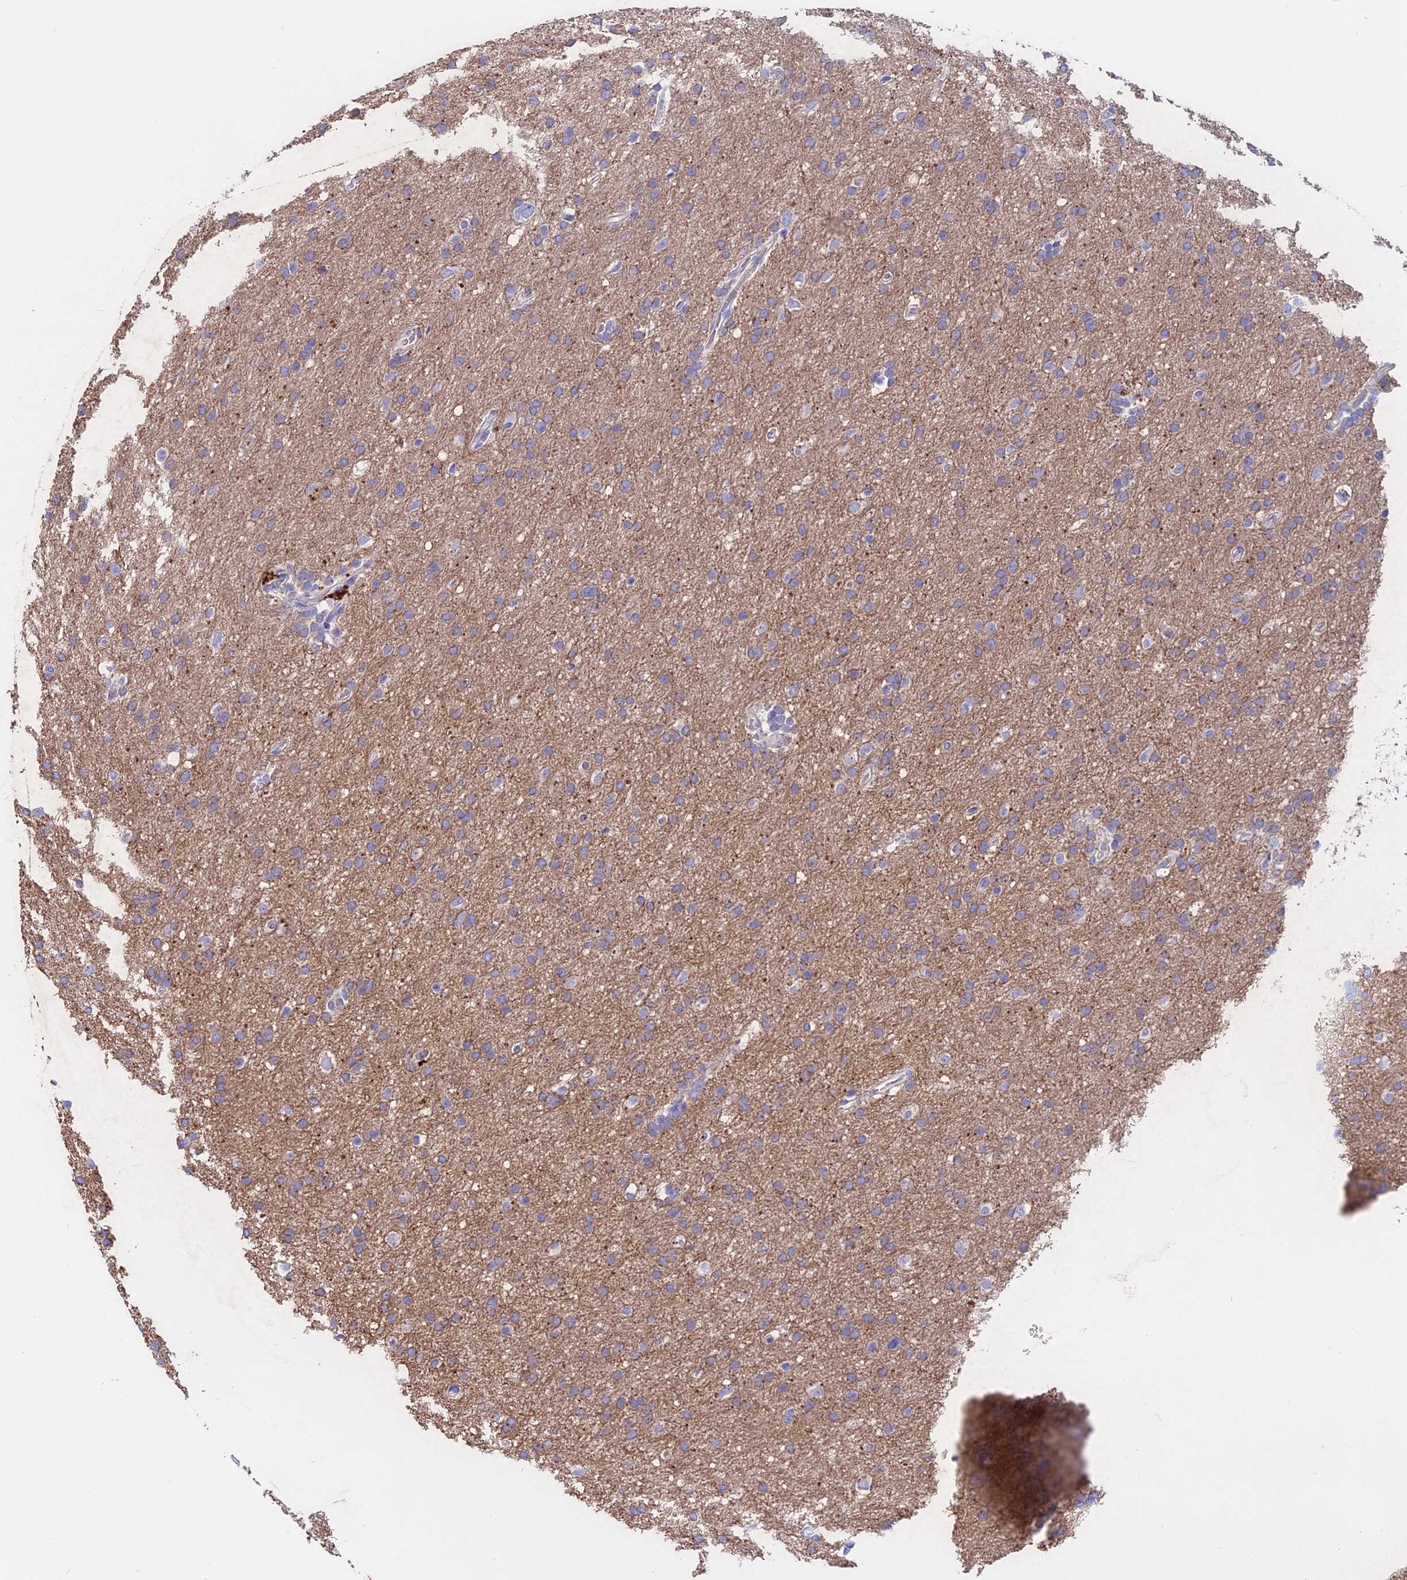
{"staining": {"intensity": "weak", "quantity": "25%-75%", "location": "cytoplasmic/membranous"}, "tissue": "glioma", "cell_type": "Tumor cells", "image_type": "cancer", "snomed": [{"axis": "morphology", "description": "Glioma, malignant, High grade"}, {"axis": "topography", "description": "Cerebral cortex"}], "caption": "IHC histopathology image of human glioma stained for a protein (brown), which exhibits low levels of weak cytoplasmic/membranous expression in about 25%-75% of tumor cells.", "gene": "TMEM138", "patient": {"sex": "female", "age": 36}}